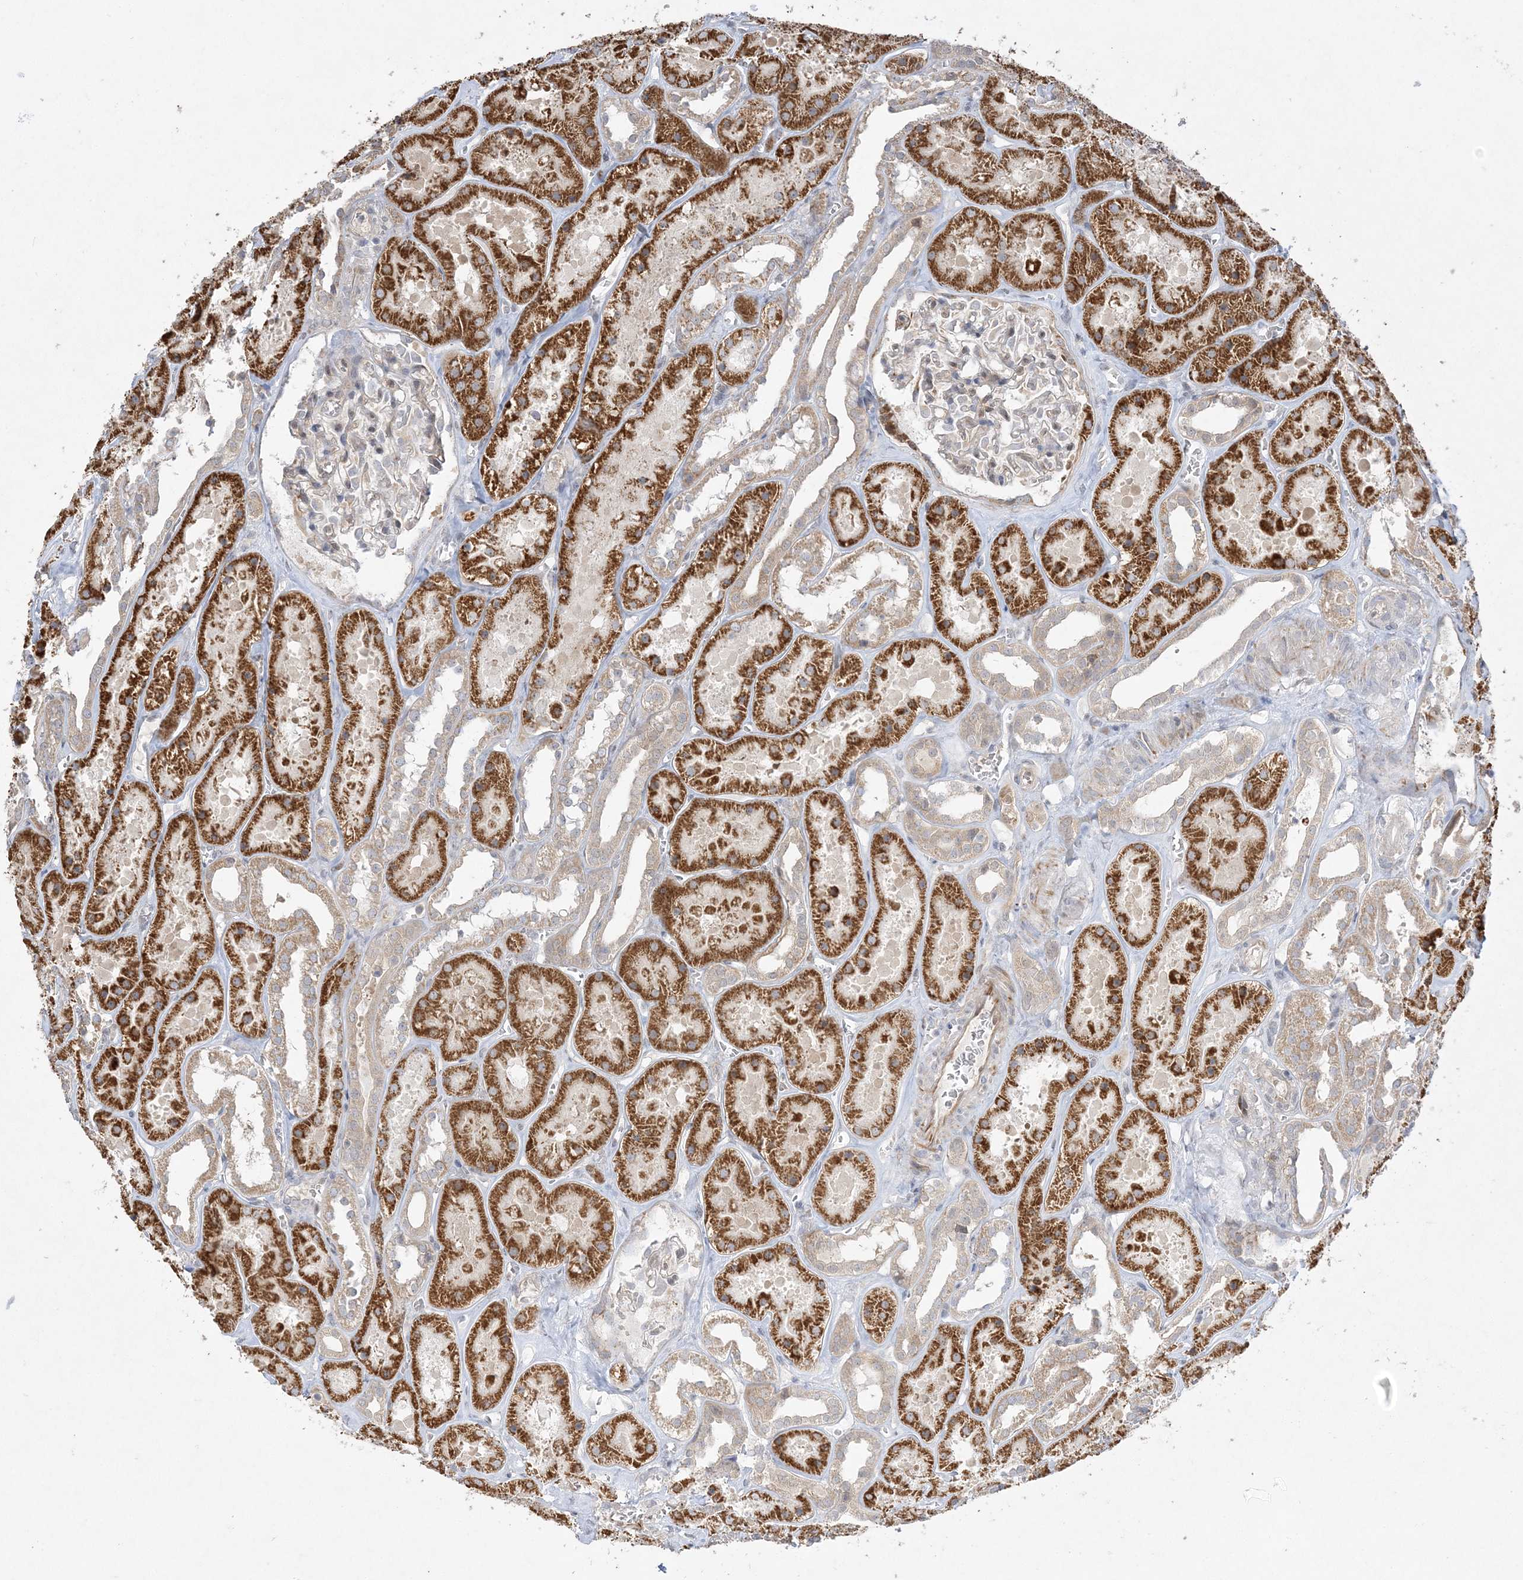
{"staining": {"intensity": "weak", "quantity": "<25%", "location": "cytoplasmic/membranous"}, "tissue": "kidney", "cell_type": "Cells in glomeruli", "image_type": "normal", "snomed": [{"axis": "morphology", "description": "Normal tissue, NOS"}, {"axis": "topography", "description": "Kidney"}], "caption": "Human kidney stained for a protein using IHC reveals no positivity in cells in glomeruli.", "gene": "INPP1", "patient": {"sex": "female", "age": 41}}